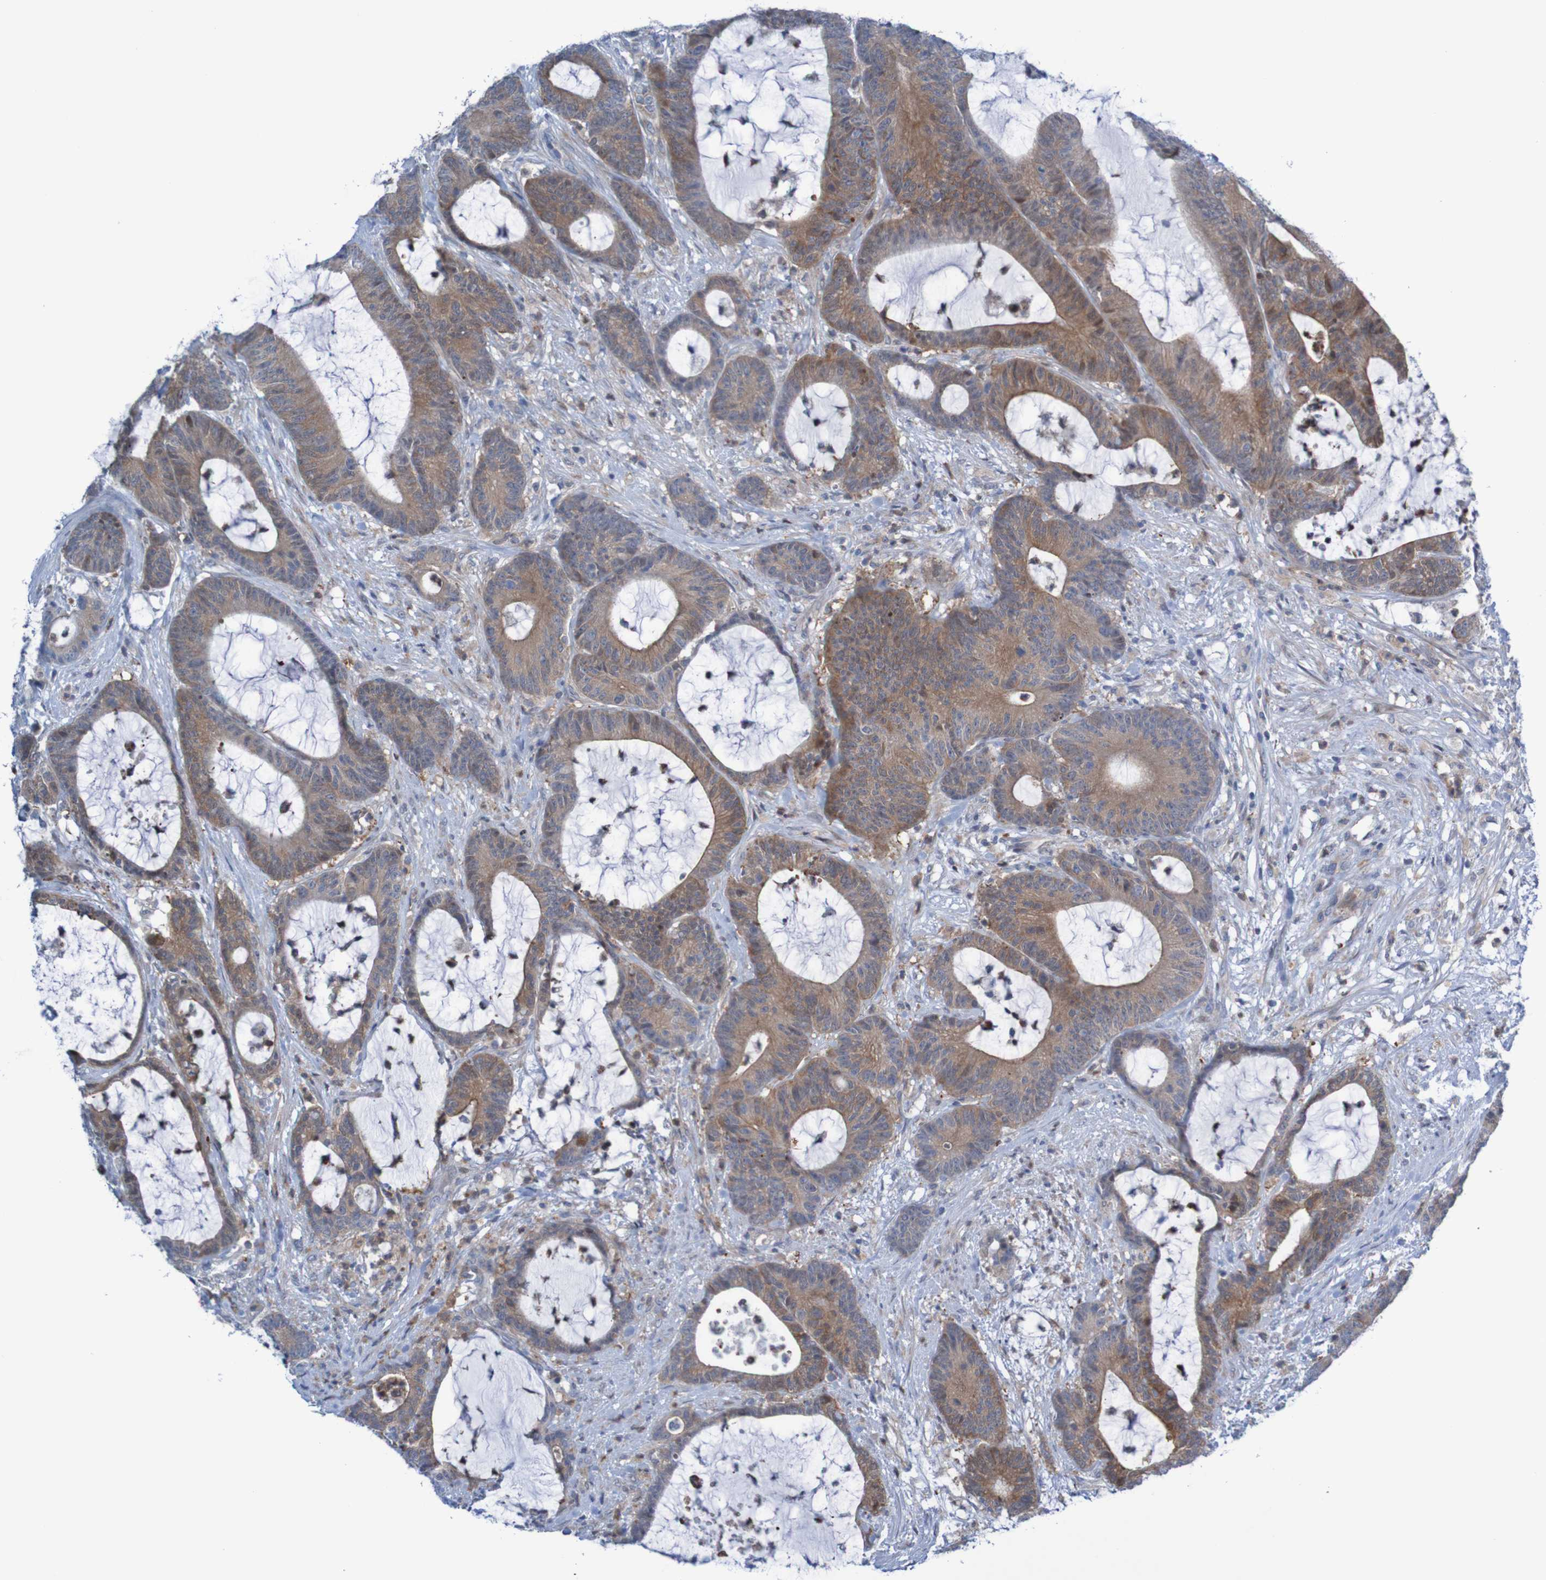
{"staining": {"intensity": "moderate", "quantity": ">75%", "location": "cytoplasmic/membranous"}, "tissue": "colorectal cancer", "cell_type": "Tumor cells", "image_type": "cancer", "snomed": [{"axis": "morphology", "description": "Adenocarcinoma, NOS"}, {"axis": "topography", "description": "Colon"}], "caption": "Colorectal cancer stained with immunohistochemistry (IHC) demonstrates moderate cytoplasmic/membranous expression in approximately >75% of tumor cells.", "gene": "ANGPT4", "patient": {"sex": "female", "age": 84}}